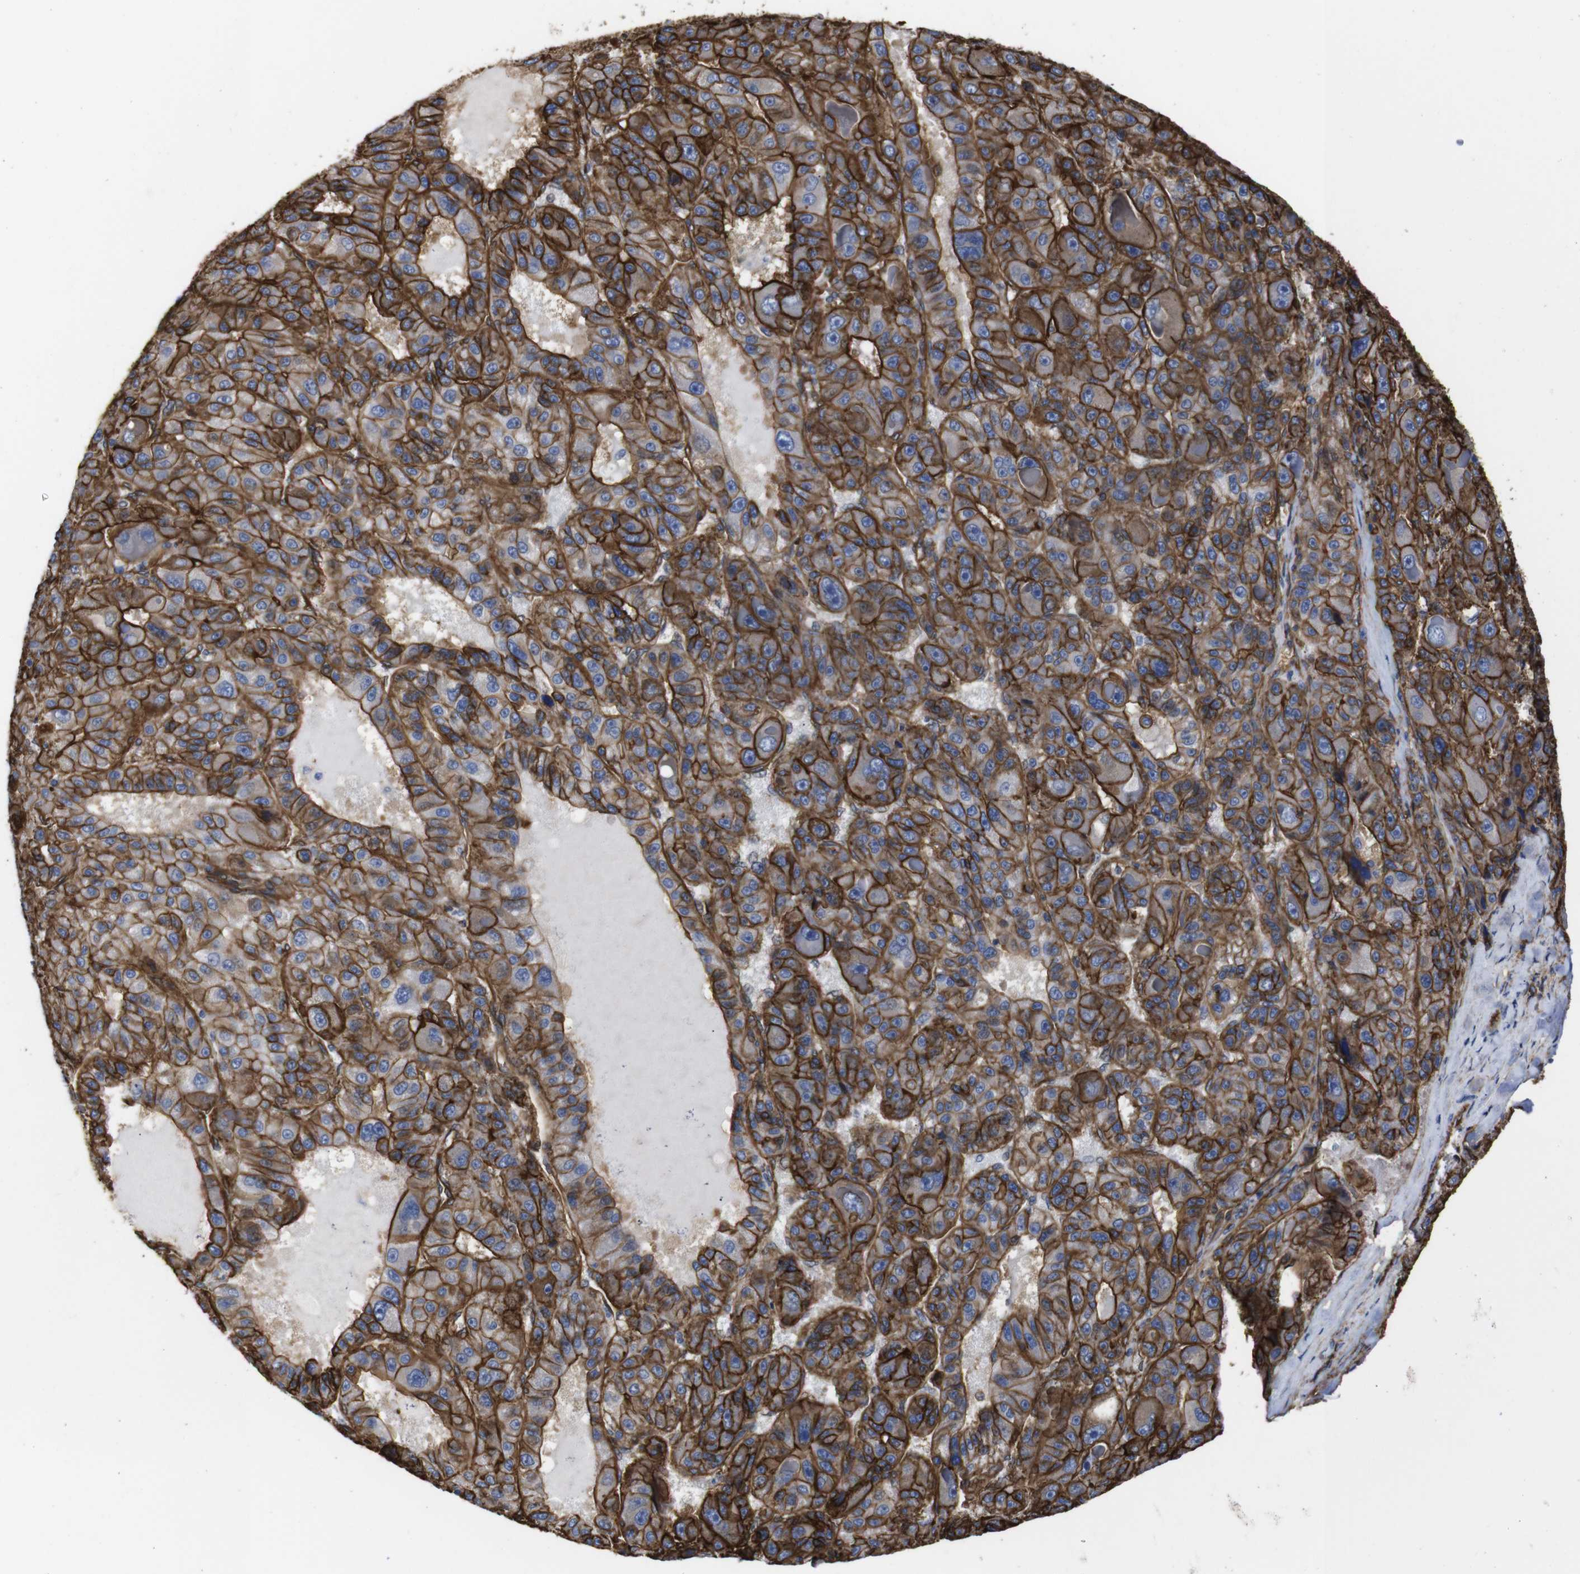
{"staining": {"intensity": "strong", "quantity": ">75%", "location": "cytoplasmic/membranous"}, "tissue": "liver cancer", "cell_type": "Tumor cells", "image_type": "cancer", "snomed": [{"axis": "morphology", "description": "Carcinoma, Hepatocellular, NOS"}, {"axis": "topography", "description": "Liver"}], "caption": "Brown immunohistochemical staining in liver cancer (hepatocellular carcinoma) displays strong cytoplasmic/membranous positivity in about >75% of tumor cells.", "gene": "SPTBN1", "patient": {"sex": "male", "age": 76}}